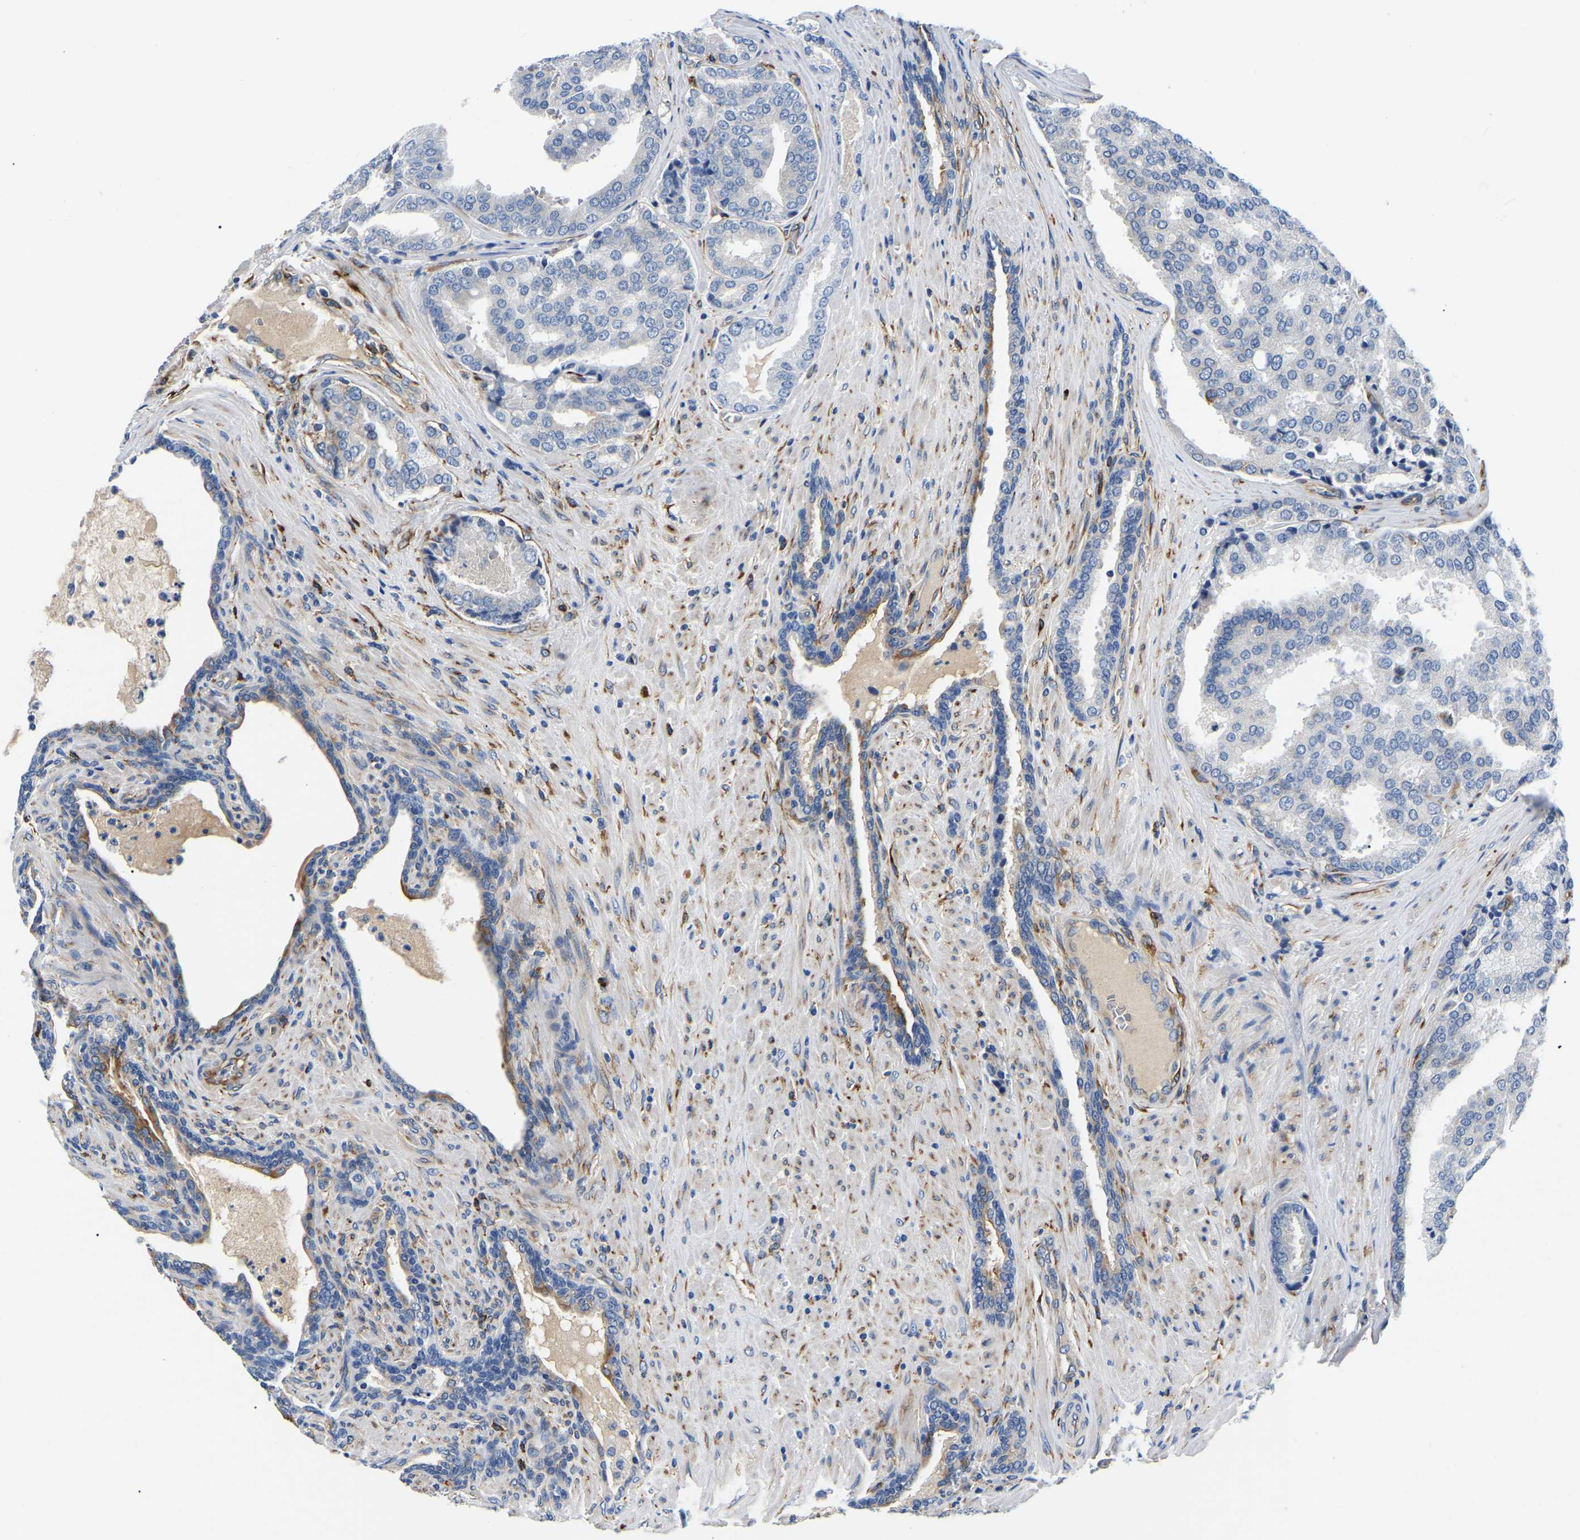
{"staining": {"intensity": "negative", "quantity": "none", "location": "none"}, "tissue": "prostate cancer", "cell_type": "Tumor cells", "image_type": "cancer", "snomed": [{"axis": "morphology", "description": "Adenocarcinoma, High grade"}, {"axis": "topography", "description": "Prostate"}], "caption": "Immunohistochemistry histopathology image of neoplastic tissue: human prostate cancer stained with DAB (3,3'-diaminobenzidine) exhibits no significant protein staining in tumor cells.", "gene": "DUSP8", "patient": {"sex": "male", "age": 50}}